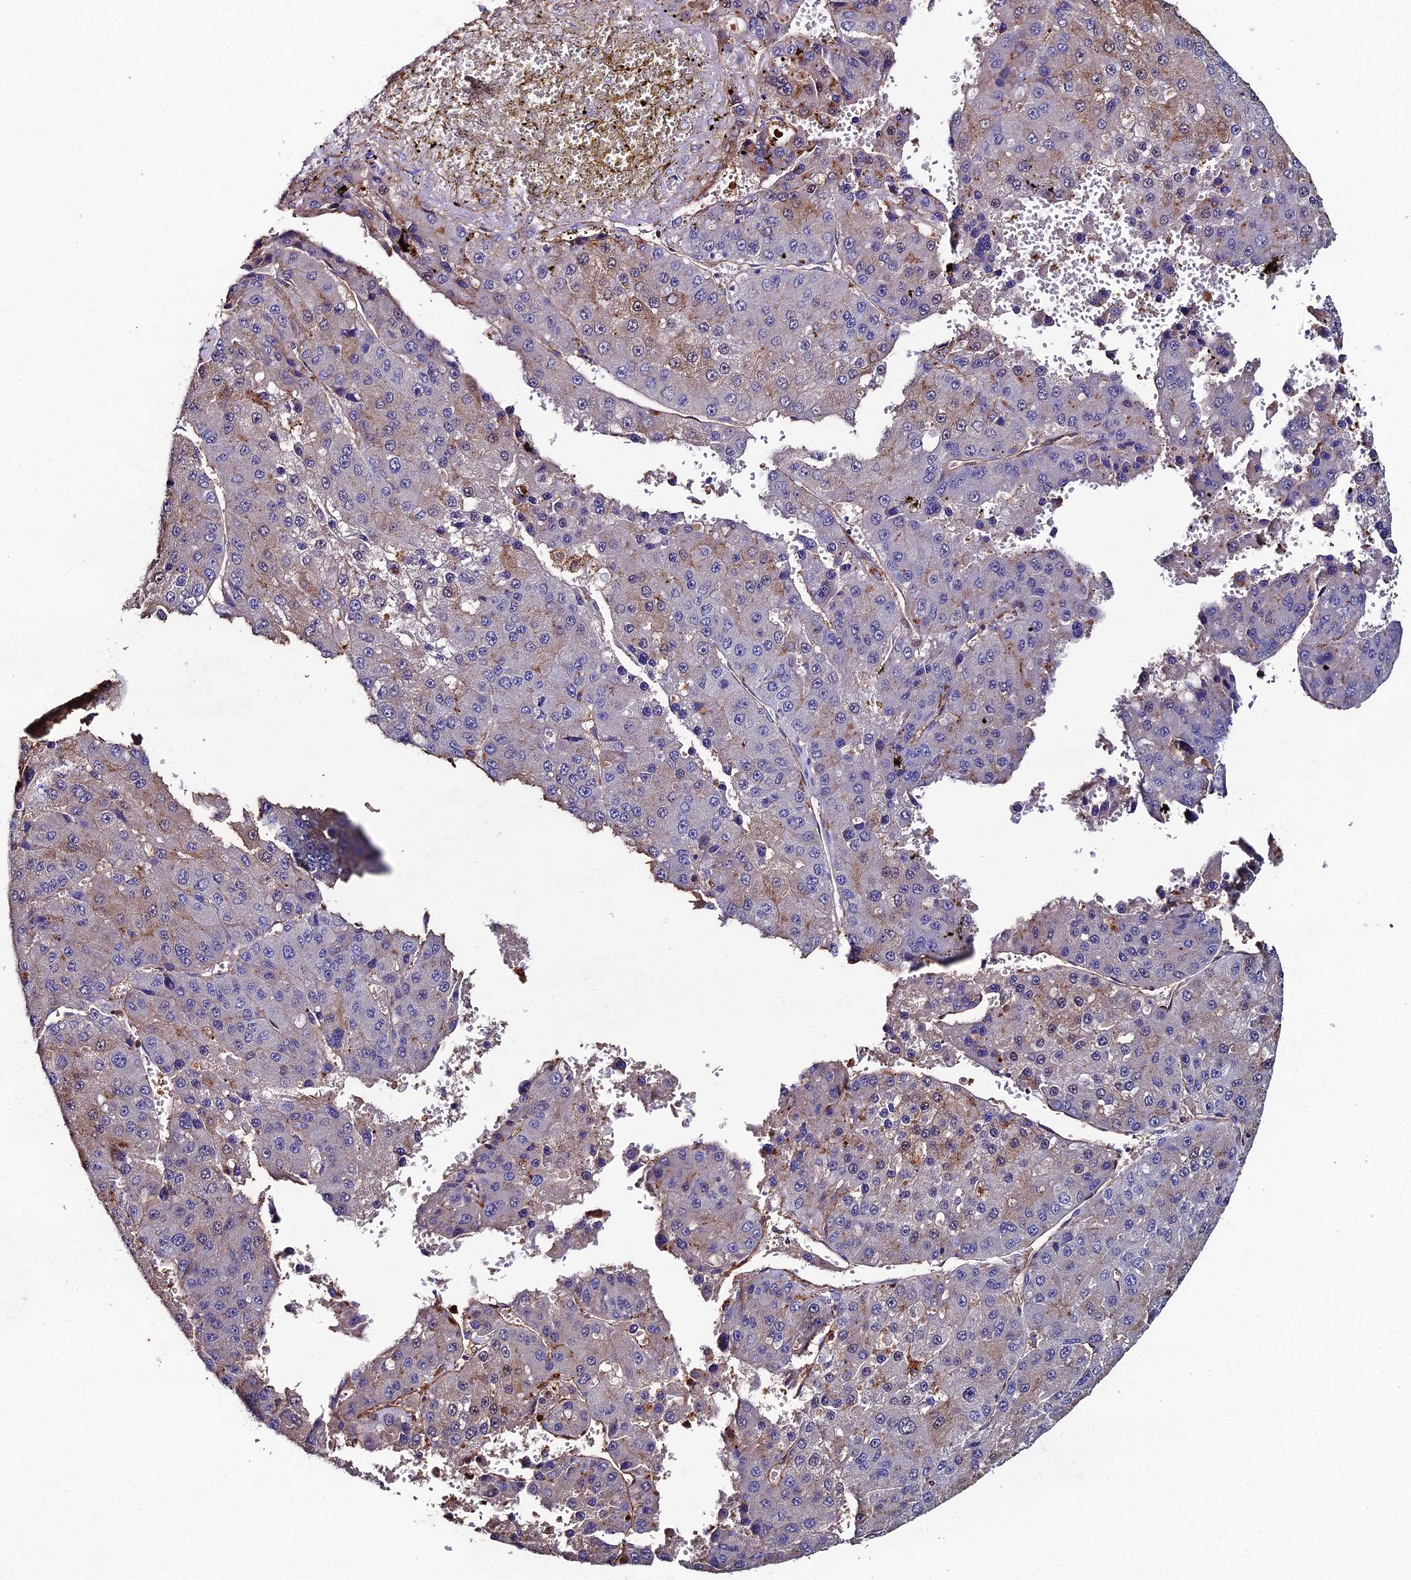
{"staining": {"intensity": "weak", "quantity": "25%-75%", "location": "cytoplasmic/membranous"}, "tissue": "liver cancer", "cell_type": "Tumor cells", "image_type": "cancer", "snomed": [{"axis": "morphology", "description": "Carcinoma, Hepatocellular, NOS"}, {"axis": "topography", "description": "Liver"}], "caption": "Liver cancer (hepatocellular carcinoma) stained for a protein (brown) reveals weak cytoplasmic/membranous positive staining in about 25%-75% of tumor cells.", "gene": "C6", "patient": {"sex": "female", "age": 73}}